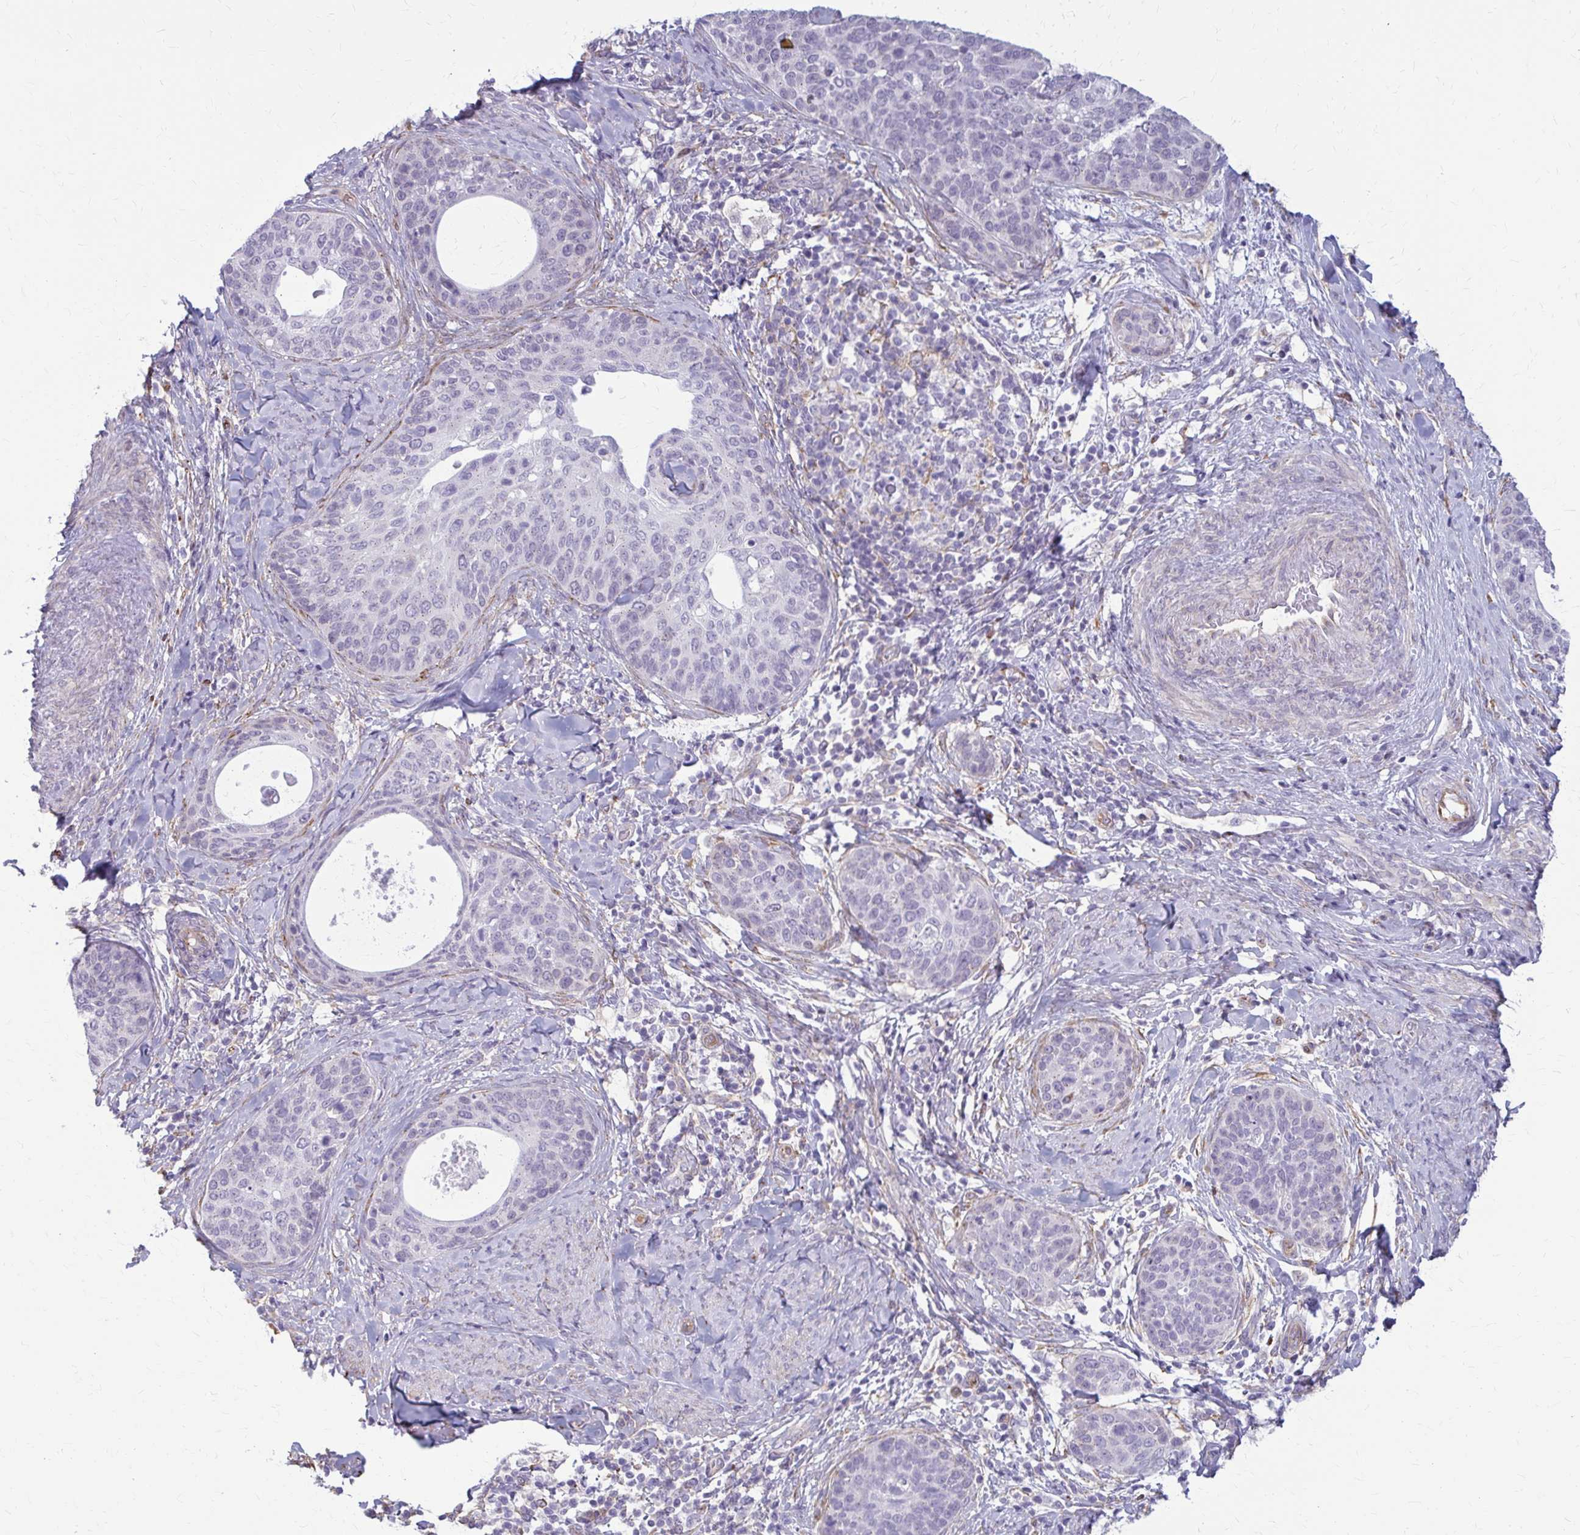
{"staining": {"intensity": "negative", "quantity": "none", "location": "none"}, "tissue": "cervical cancer", "cell_type": "Tumor cells", "image_type": "cancer", "snomed": [{"axis": "morphology", "description": "Squamous cell carcinoma, NOS"}, {"axis": "topography", "description": "Cervix"}], "caption": "This is an IHC photomicrograph of human cervical cancer. There is no positivity in tumor cells.", "gene": "DEPP1", "patient": {"sex": "female", "age": 69}}